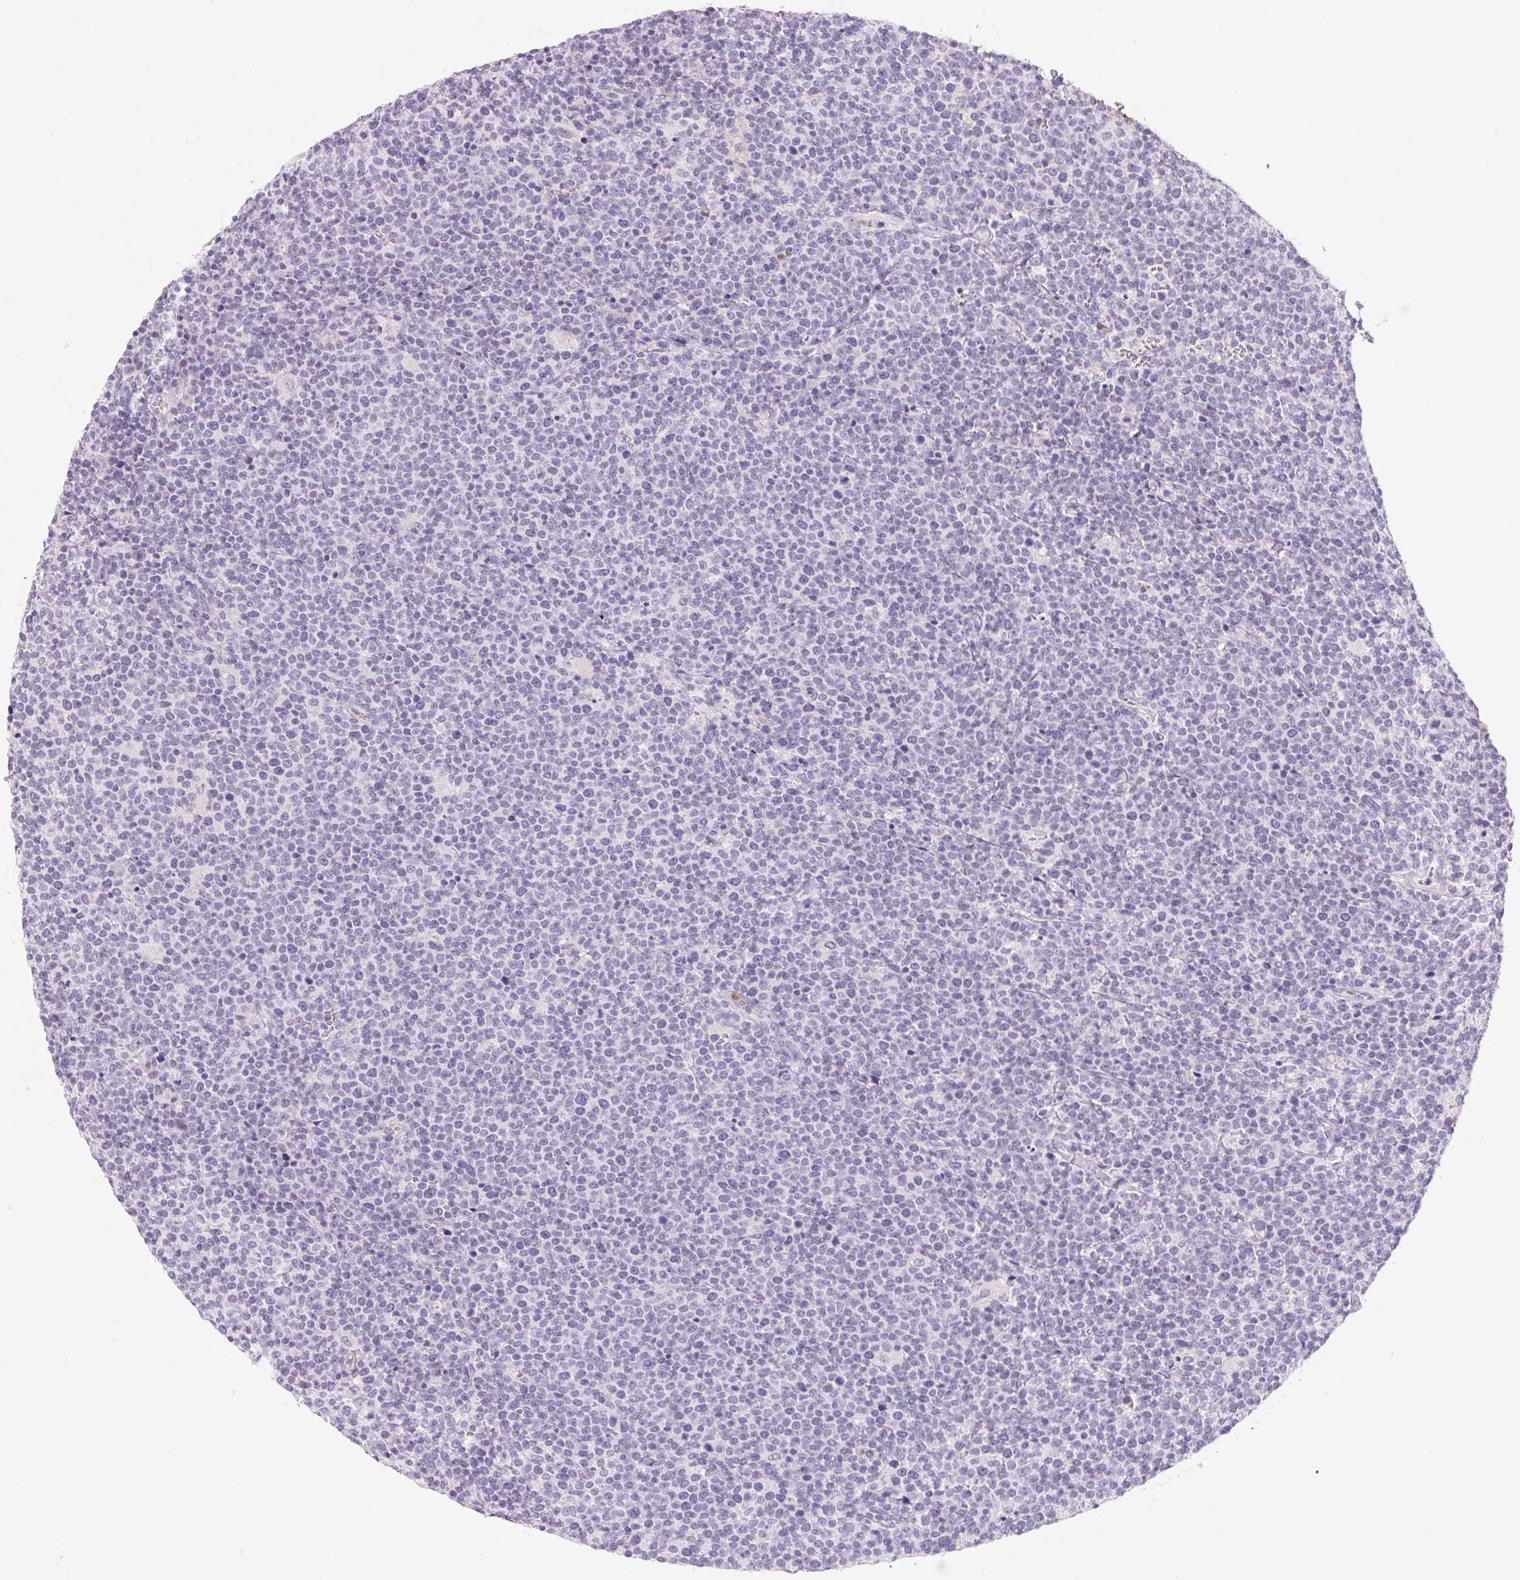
{"staining": {"intensity": "negative", "quantity": "none", "location": "none"}, "tissue": "lymphoma", "cell_type": "Tumor cells", "image_type": "cancer", "snomed": [{"axis": "morphology", "description": "Malignant lymphoma, non-Hodgkin's type, High grade"}, {"axis": "topography", "description": "Lymph node"}], "caption": "This is an immunohistochemistry (IHC) micrograph of human lymphoma. There is no staining in tumor cells.", "gene": "ECPAS", "patient": {"sex": "male", "age": 61}}